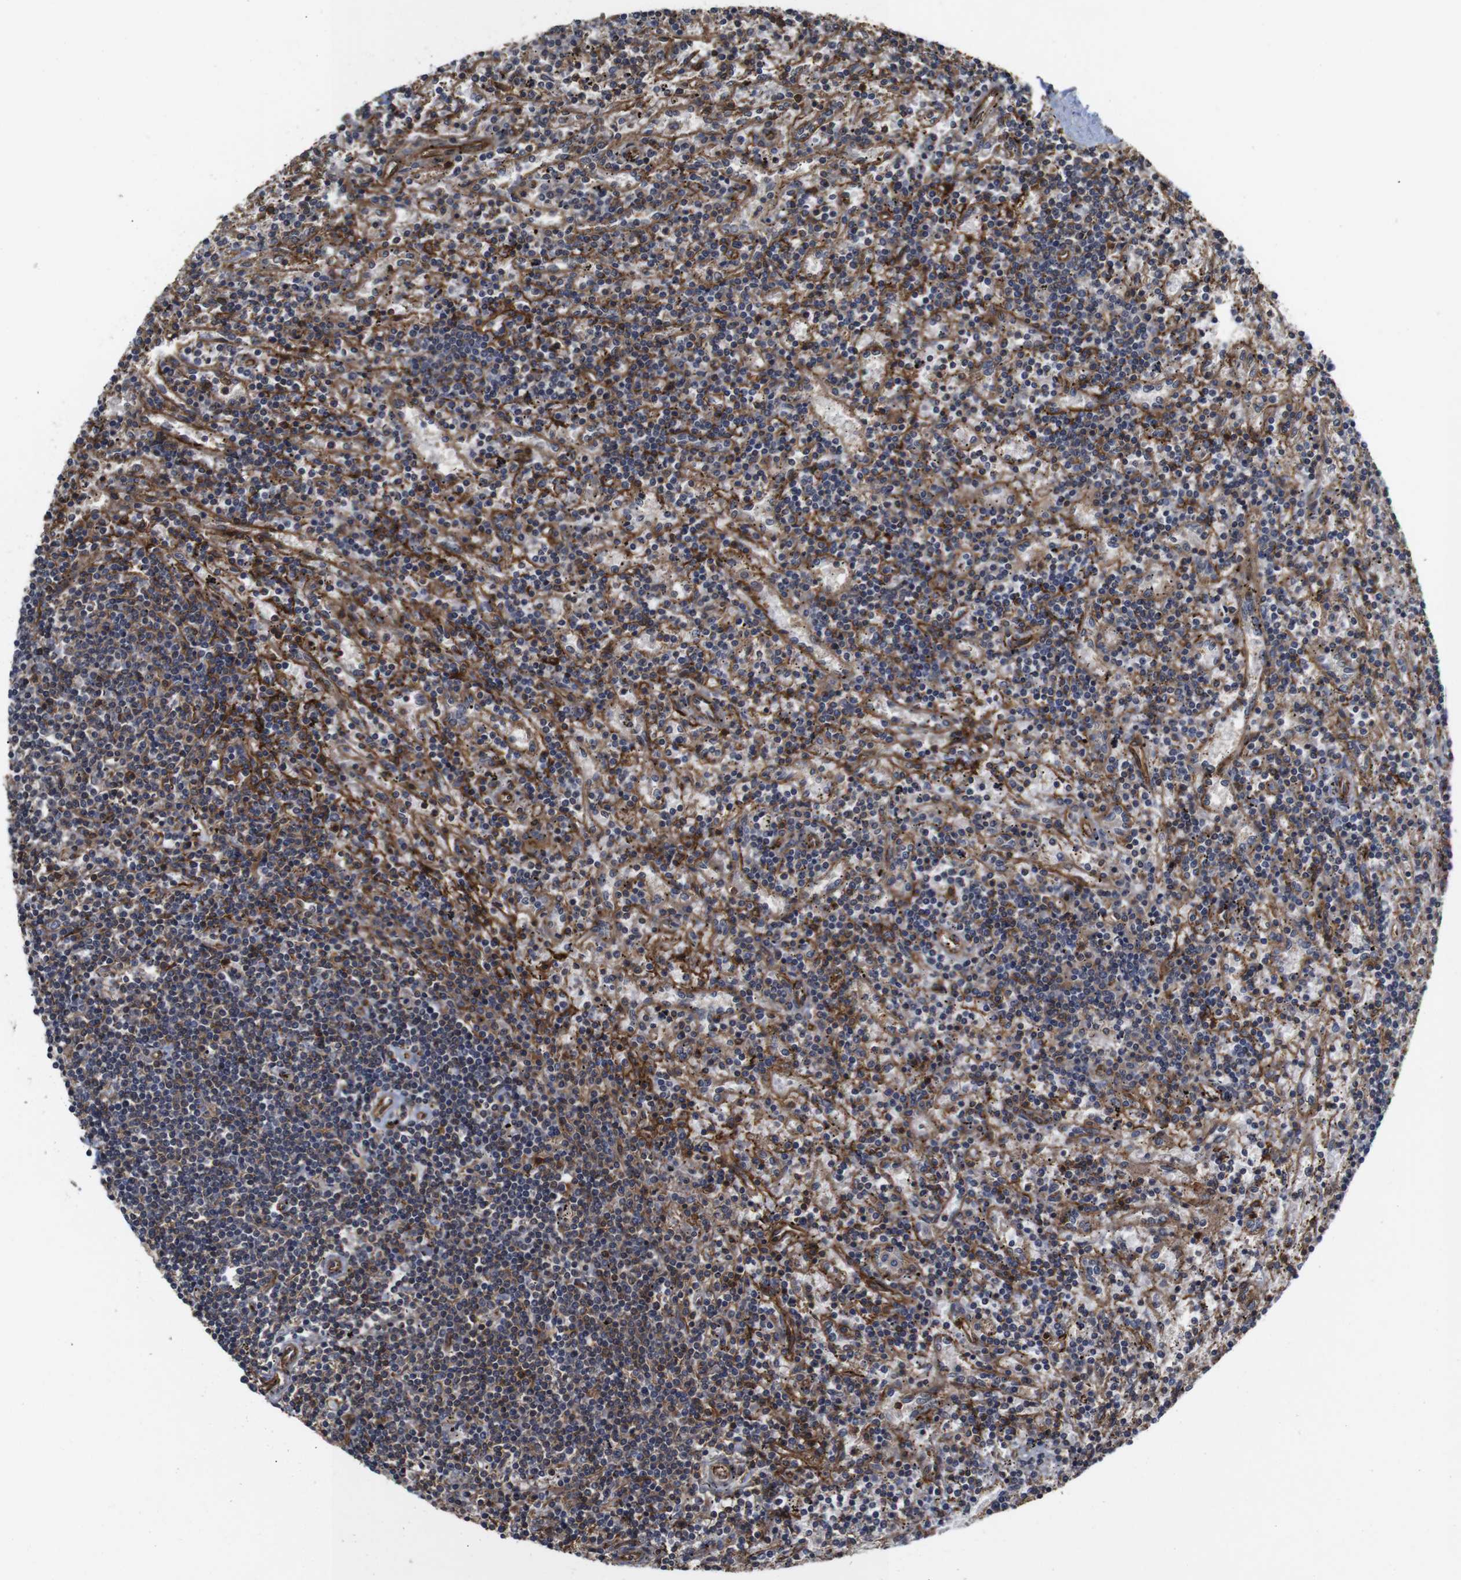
{"staining": {"intensity": "moderate", "quantity": "25%-75%", "location": "cytoplasmic/membranous"}, "tissue": "lymphoma", "cell_type": "Tumor cells", "image_type": "cancer", "snomed": [{"axis": "morphology", "description": "Malignant lymphoma, non-Hodgkin's type, Low grade"}, {"axis": "topography", "description": "Spleen"}], "caption": "Immunohistochemistry photomicrograph of neoplastic tissue: lymphoma stained using IHC demonstrates medium levels of moderate protein expression localized specifically in the cytoplasmic/membranous of tumor cells, appearing as a cytoplasmic/membranous brown color.", "gene": "NANOS1", "patient": {"sex": "male", "age": 76}}